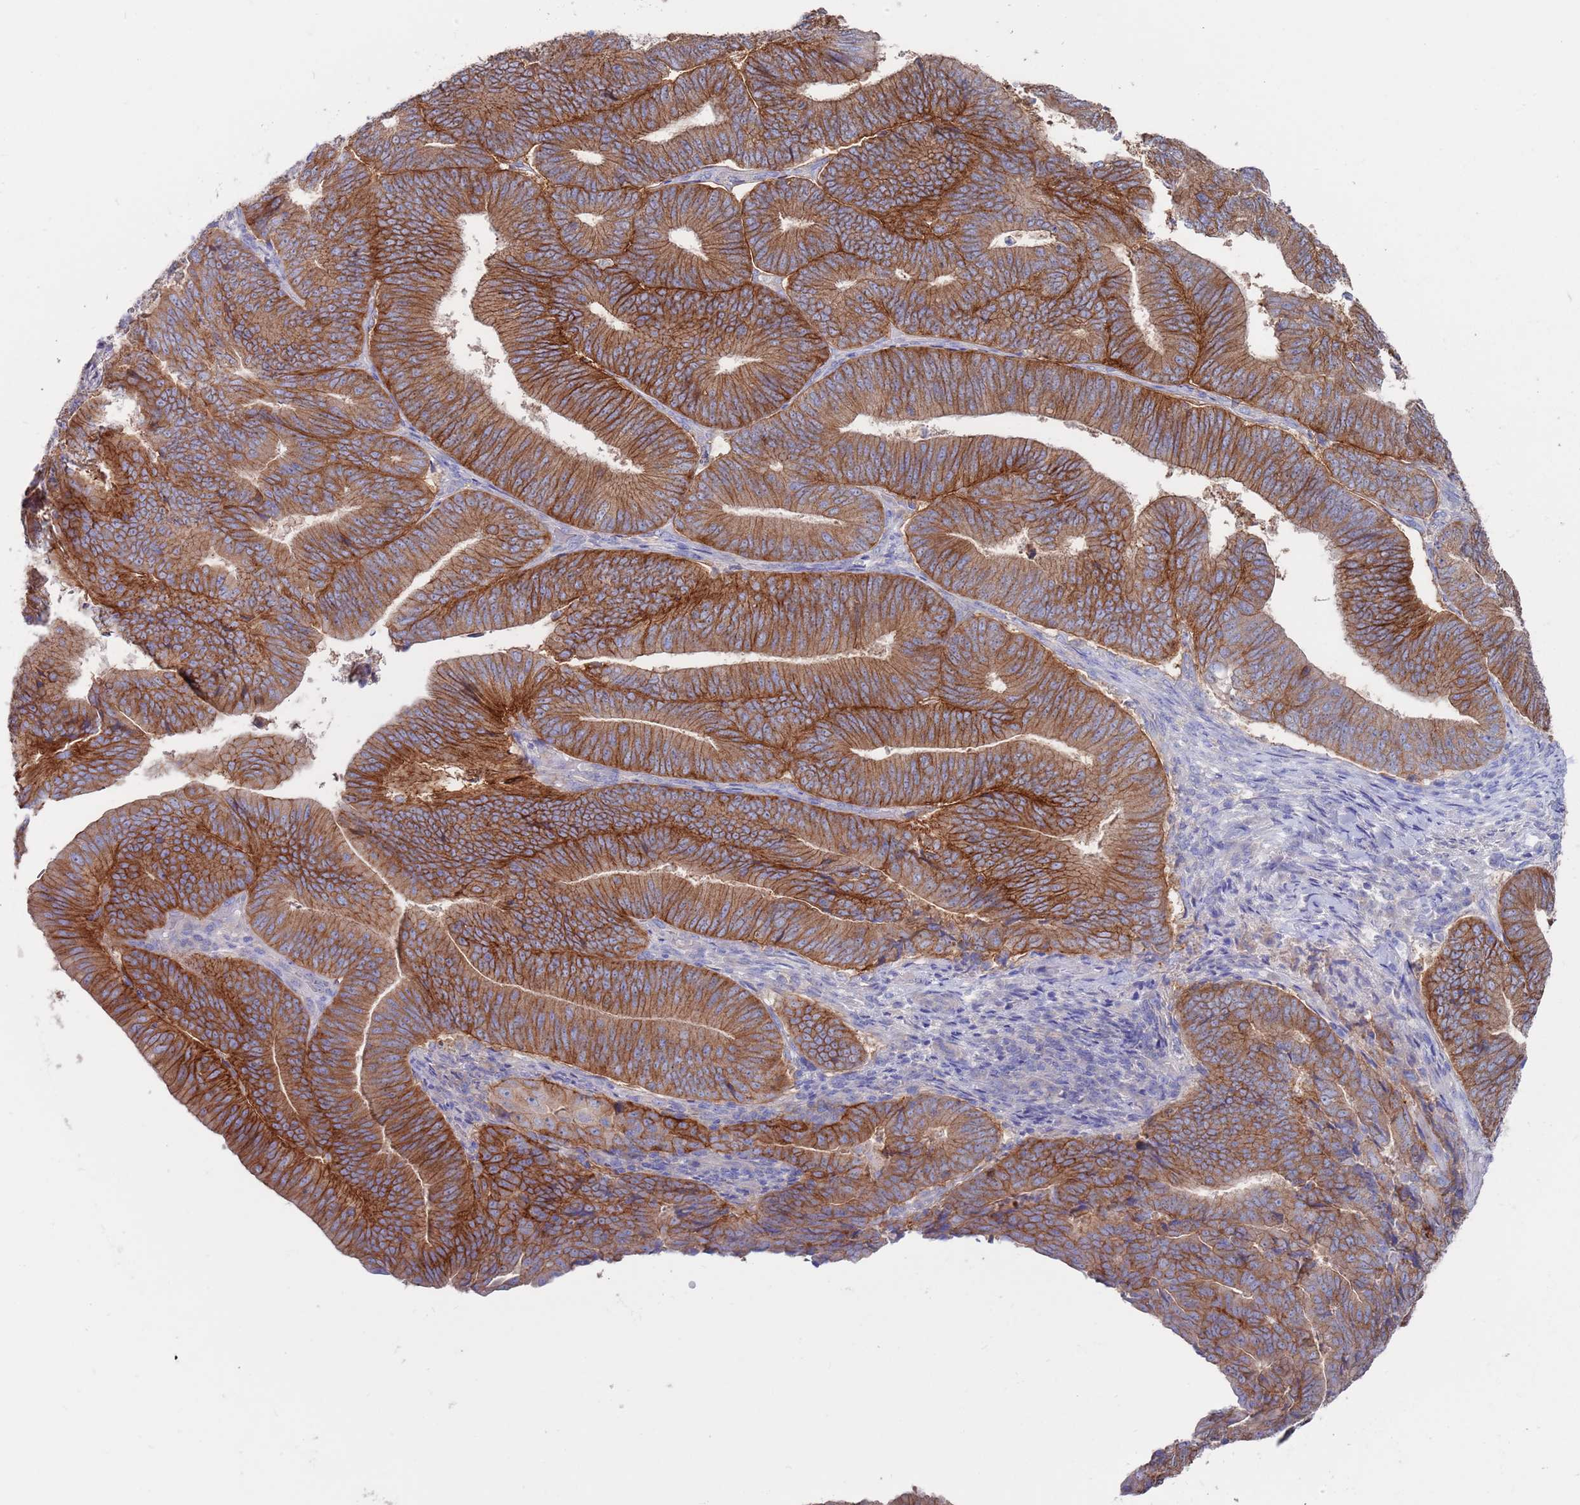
{"staining": {"intensity": "strong", "quantity": ">75%", "location": "cytoplasmic/membranous"}, "tissue": "endometrial cancer", "cell_type": "Tumor cells", "image_type": "cancer", "snomed": [{"axis": "morphology", "description": "Adenocarcinoma, NOS"}, {"axis": "topography", "description": "Endometrium"}], "caption": "IHC of human adenocarcinoma (endometrial) exhibits high levels of strong cytoplasmic/membranous staining in about >75% of tumor cells. The staining was performed using DAB (3,3'-diaminobenzidine), with brown indicating positive protein expression. Nuclei are stained blue with hematoxylin.", "gene": "KRTCAP3", "patient": {"sex": "female", "age": 70}}